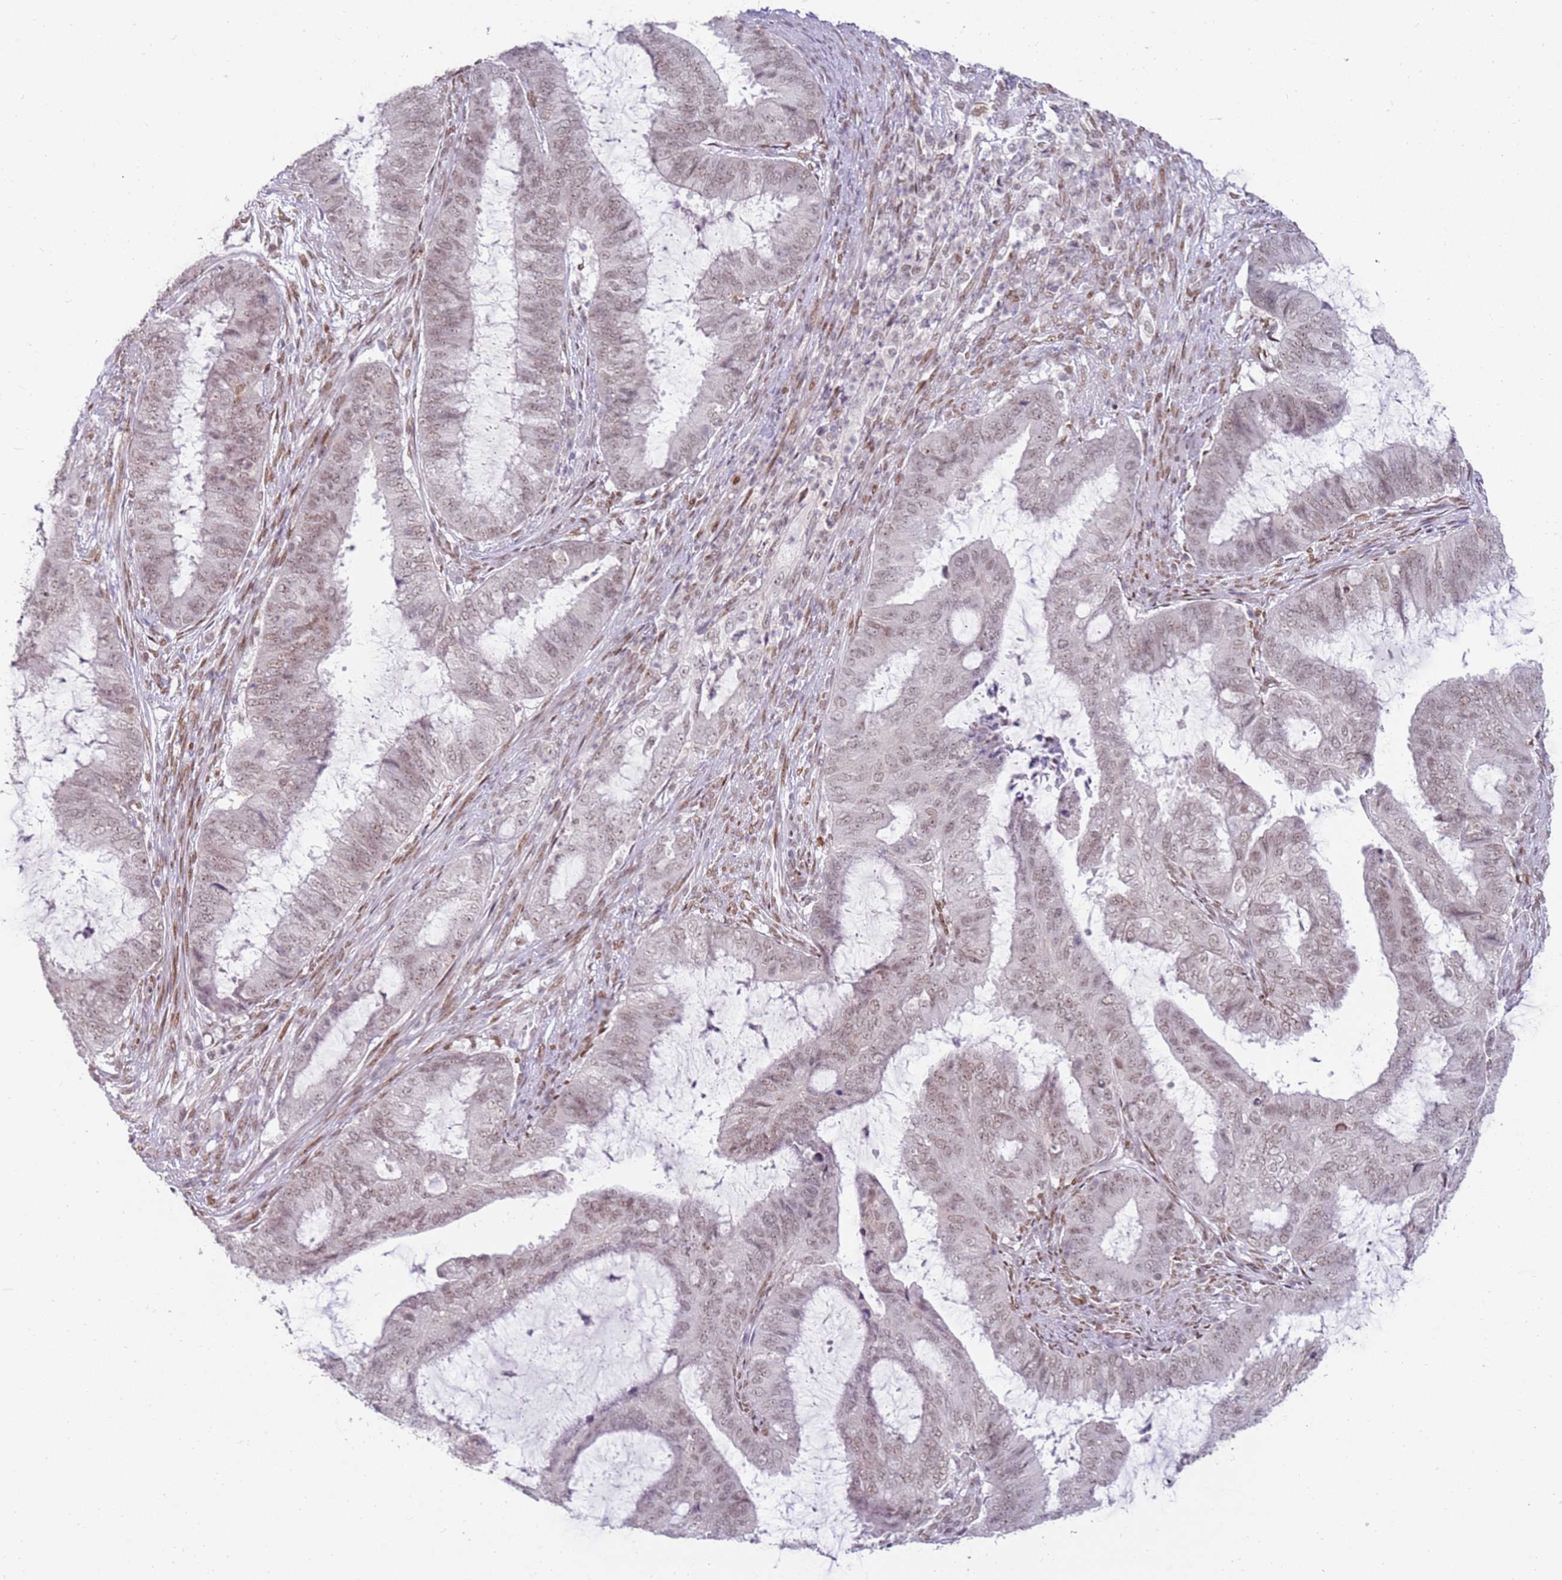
{"staining": {"intensity": "weak", "quantity": ">75%", "location": "nuclear"}, "tissue": "endometrial cancer", "cell_type": "Tumor cells", "image_type": "cancer", "snomed": [{"axis": "morphology", "description": "Adenocarcinoma, NOS"}, {"axis": "topography", "description": "Endometrium"}], "caption": "Brown immunohistochemical staining in endometrial cancer demonstrates weak nuclear positivity in approximately >75% of tumor cells.", "gene": "PHC2", "patient": {"sex": "female", "age": 51}}